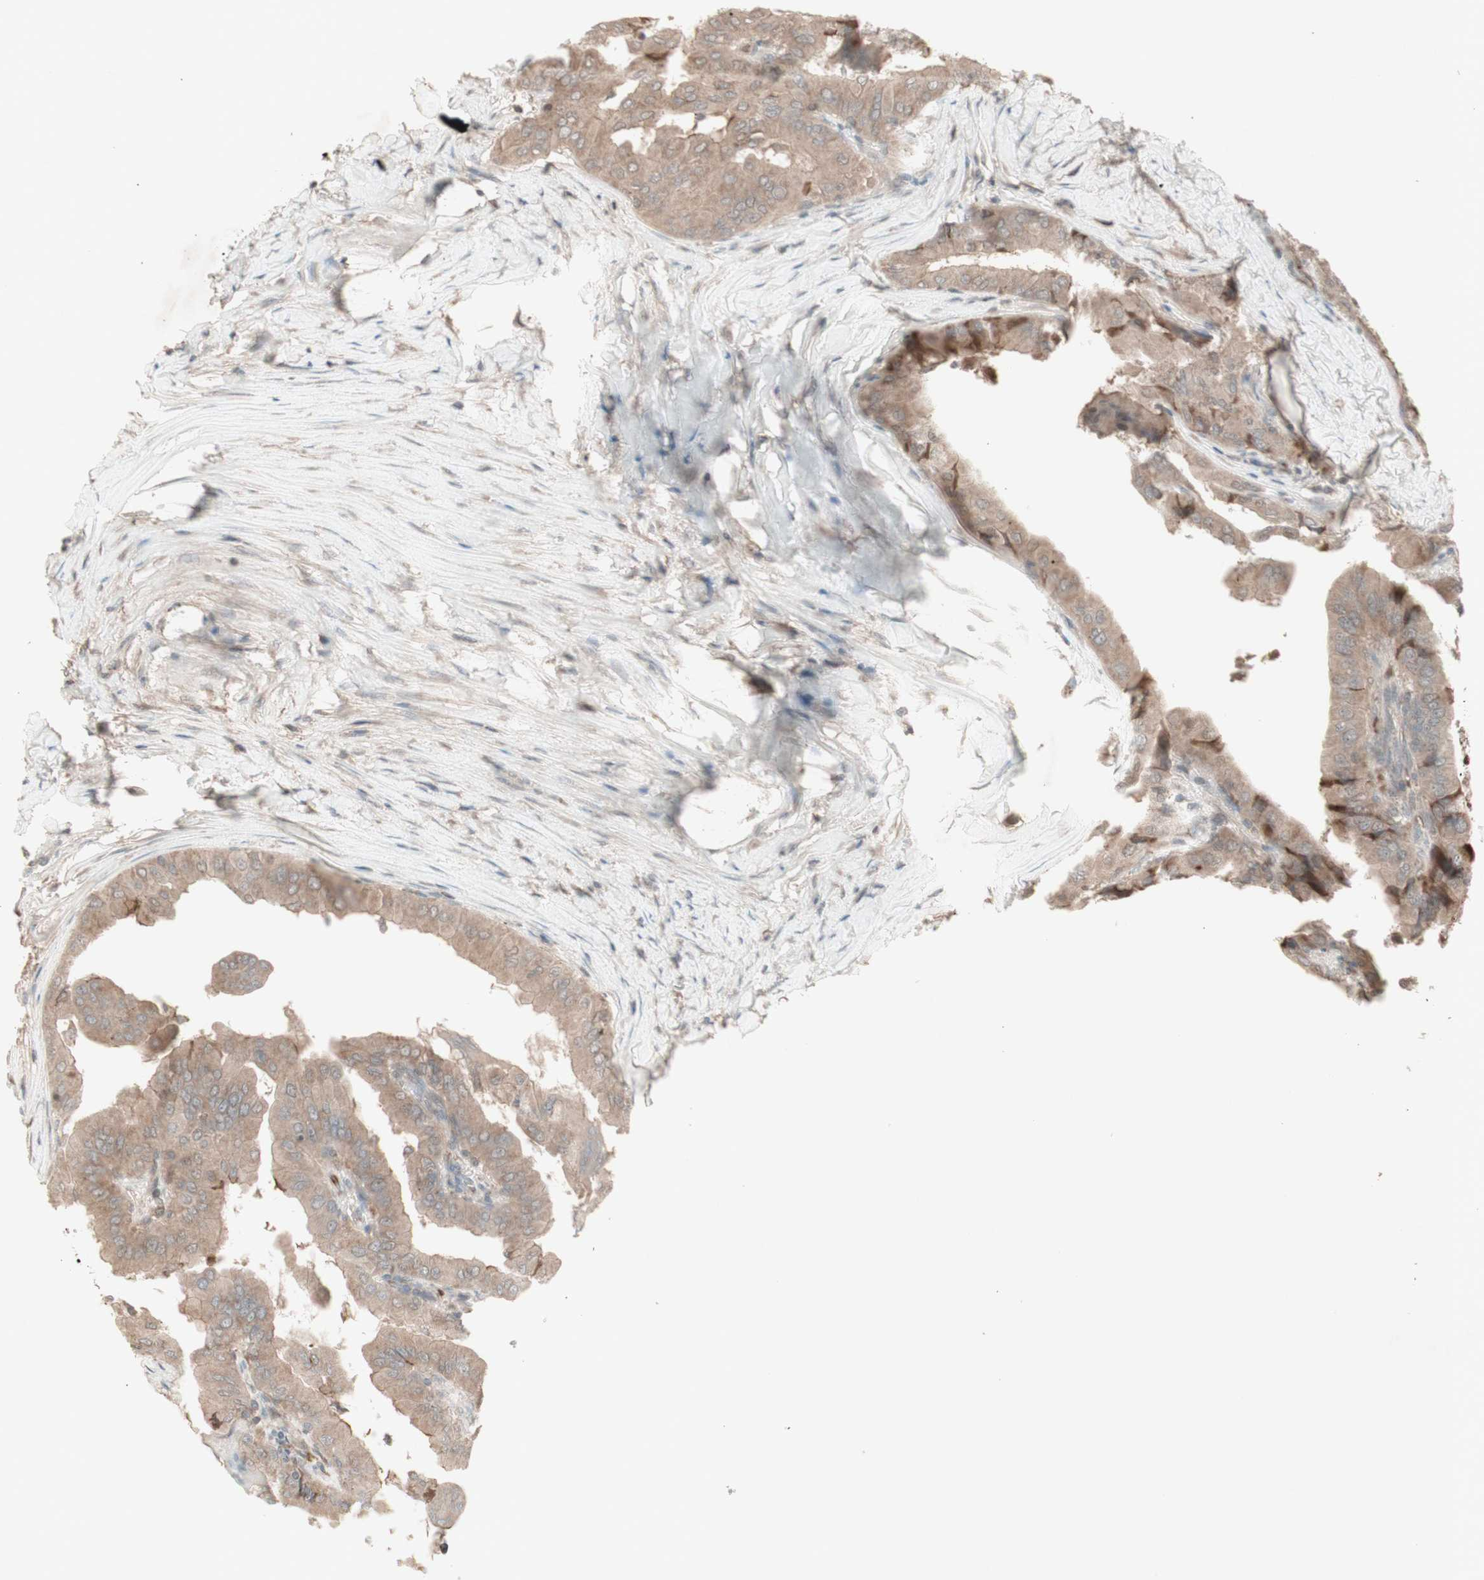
{"staining": {"intensity": "weak", "quantity": ">75%", "location": "cytoplasmic/membranous"}, "tissue": "thyroid cancer", "cell_type": "Tumor cells", "image_type": "cancer", "snomed": [{"axis": "morphology", "description": "Papillary adenocarcinoma, NOS"}, {"axis": "topography", "description": "Thyroid gland"}], "caption": "Protein staining demonstrates weak cytoplasmic/membranous staining in approximately >75% of tumor cells in thyroid cancer.", "gene": "MSH6", "patient": {"sex": "male", "age": 33}}